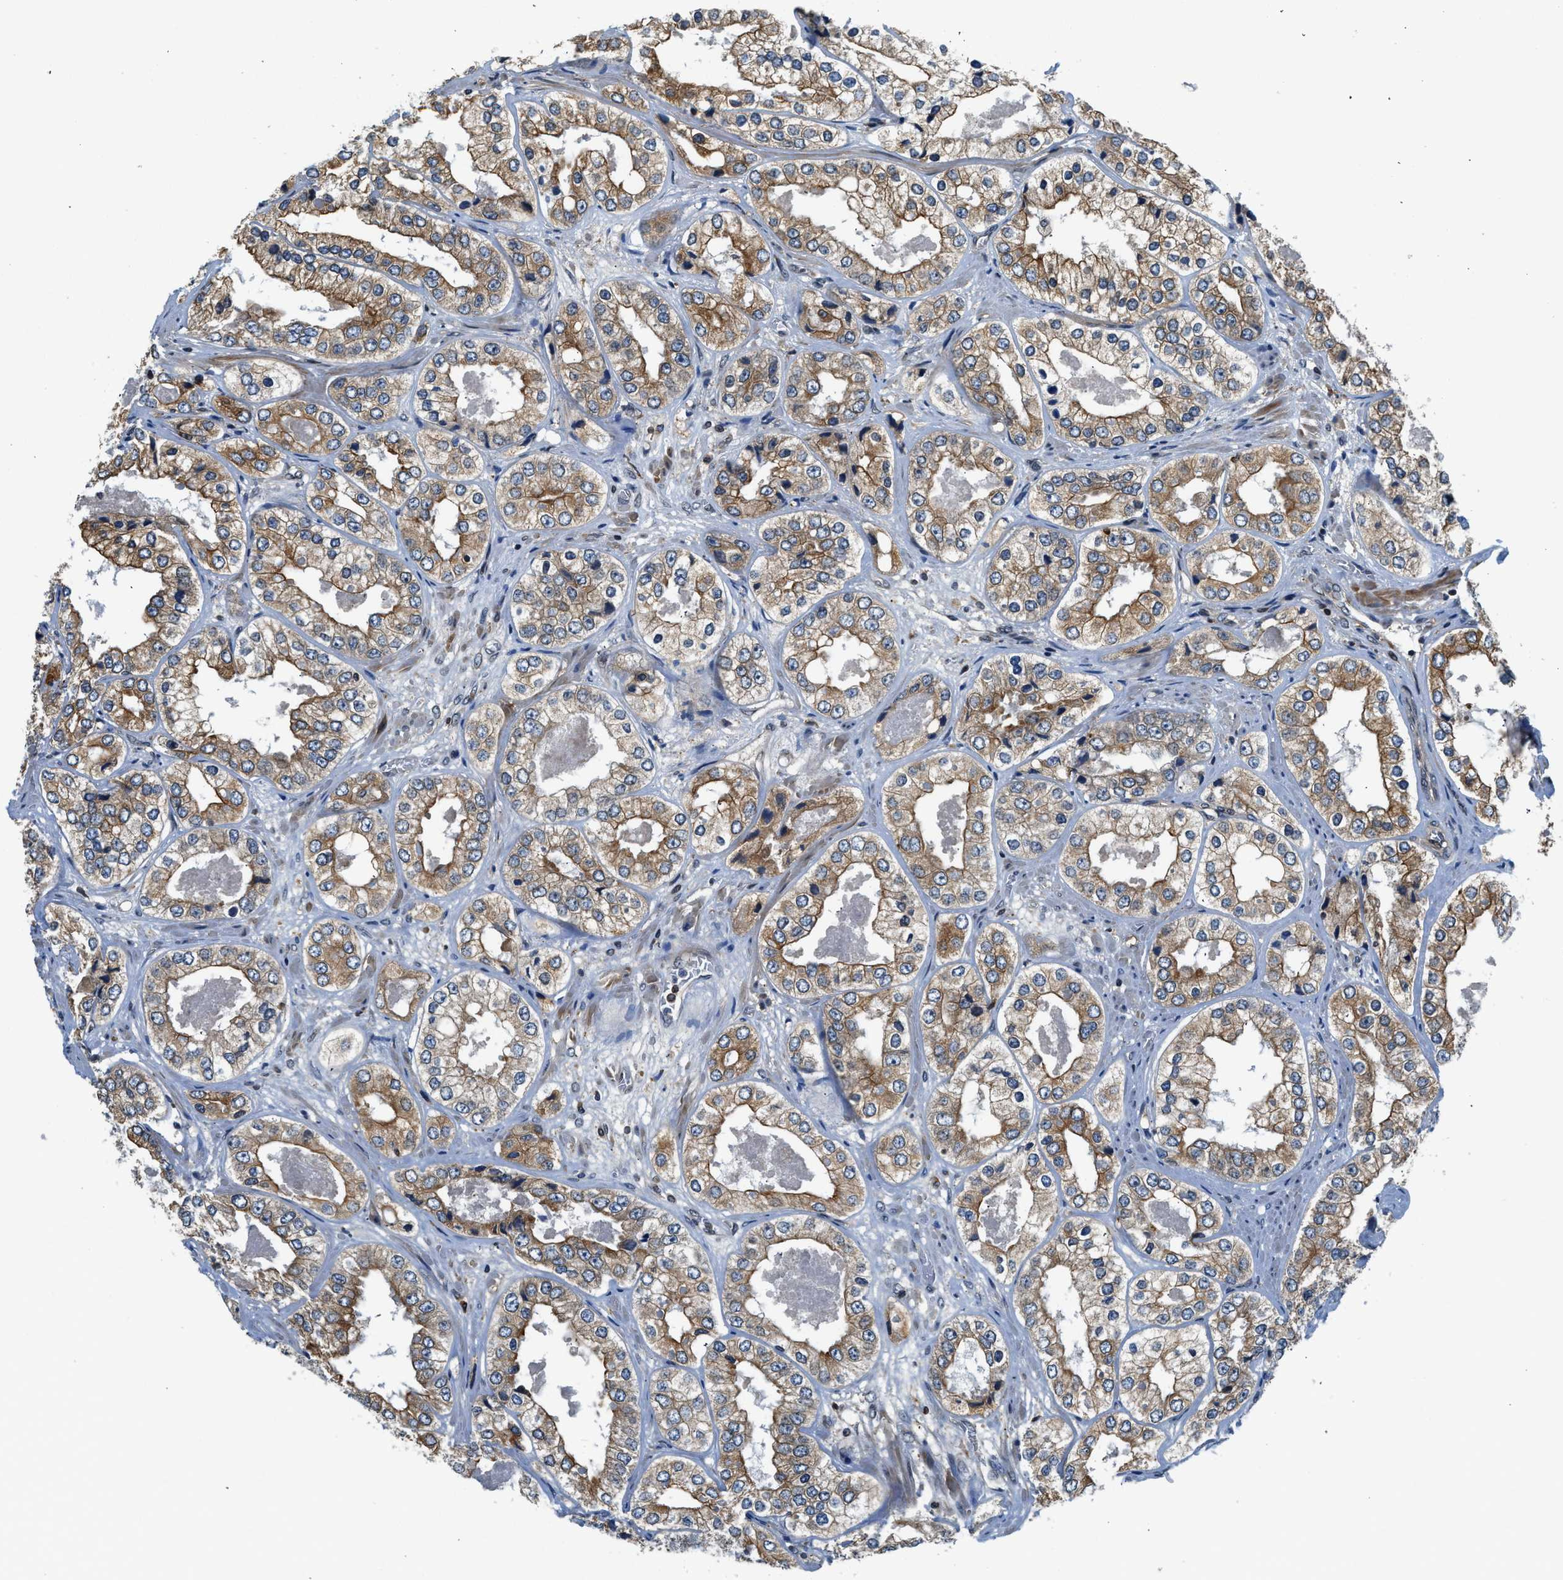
{"staining": {"intensity": "moderate", "quantity": ">75%", "location": "cytoplasmic/membranous"}, "tissue": "prostate cancer", "cell_type": "Tumor cells", "image_type": "cancer", "snomed": [{"axis": "morphology", "description": "Adenocarcinoma, High grade"}, {"axis": "topography", "description": "Prostate"}], "caption": "Immunohistochemistry histopathology image of prostate high-grade adenocarcinoma stained for a protein (brown), which reveals medium levels of moderate cytoplasmic/membranous expression in approximately >75% of tumor cells.", "gene": "RETREG3", "patient": {"sex": "male", "age": 61}}